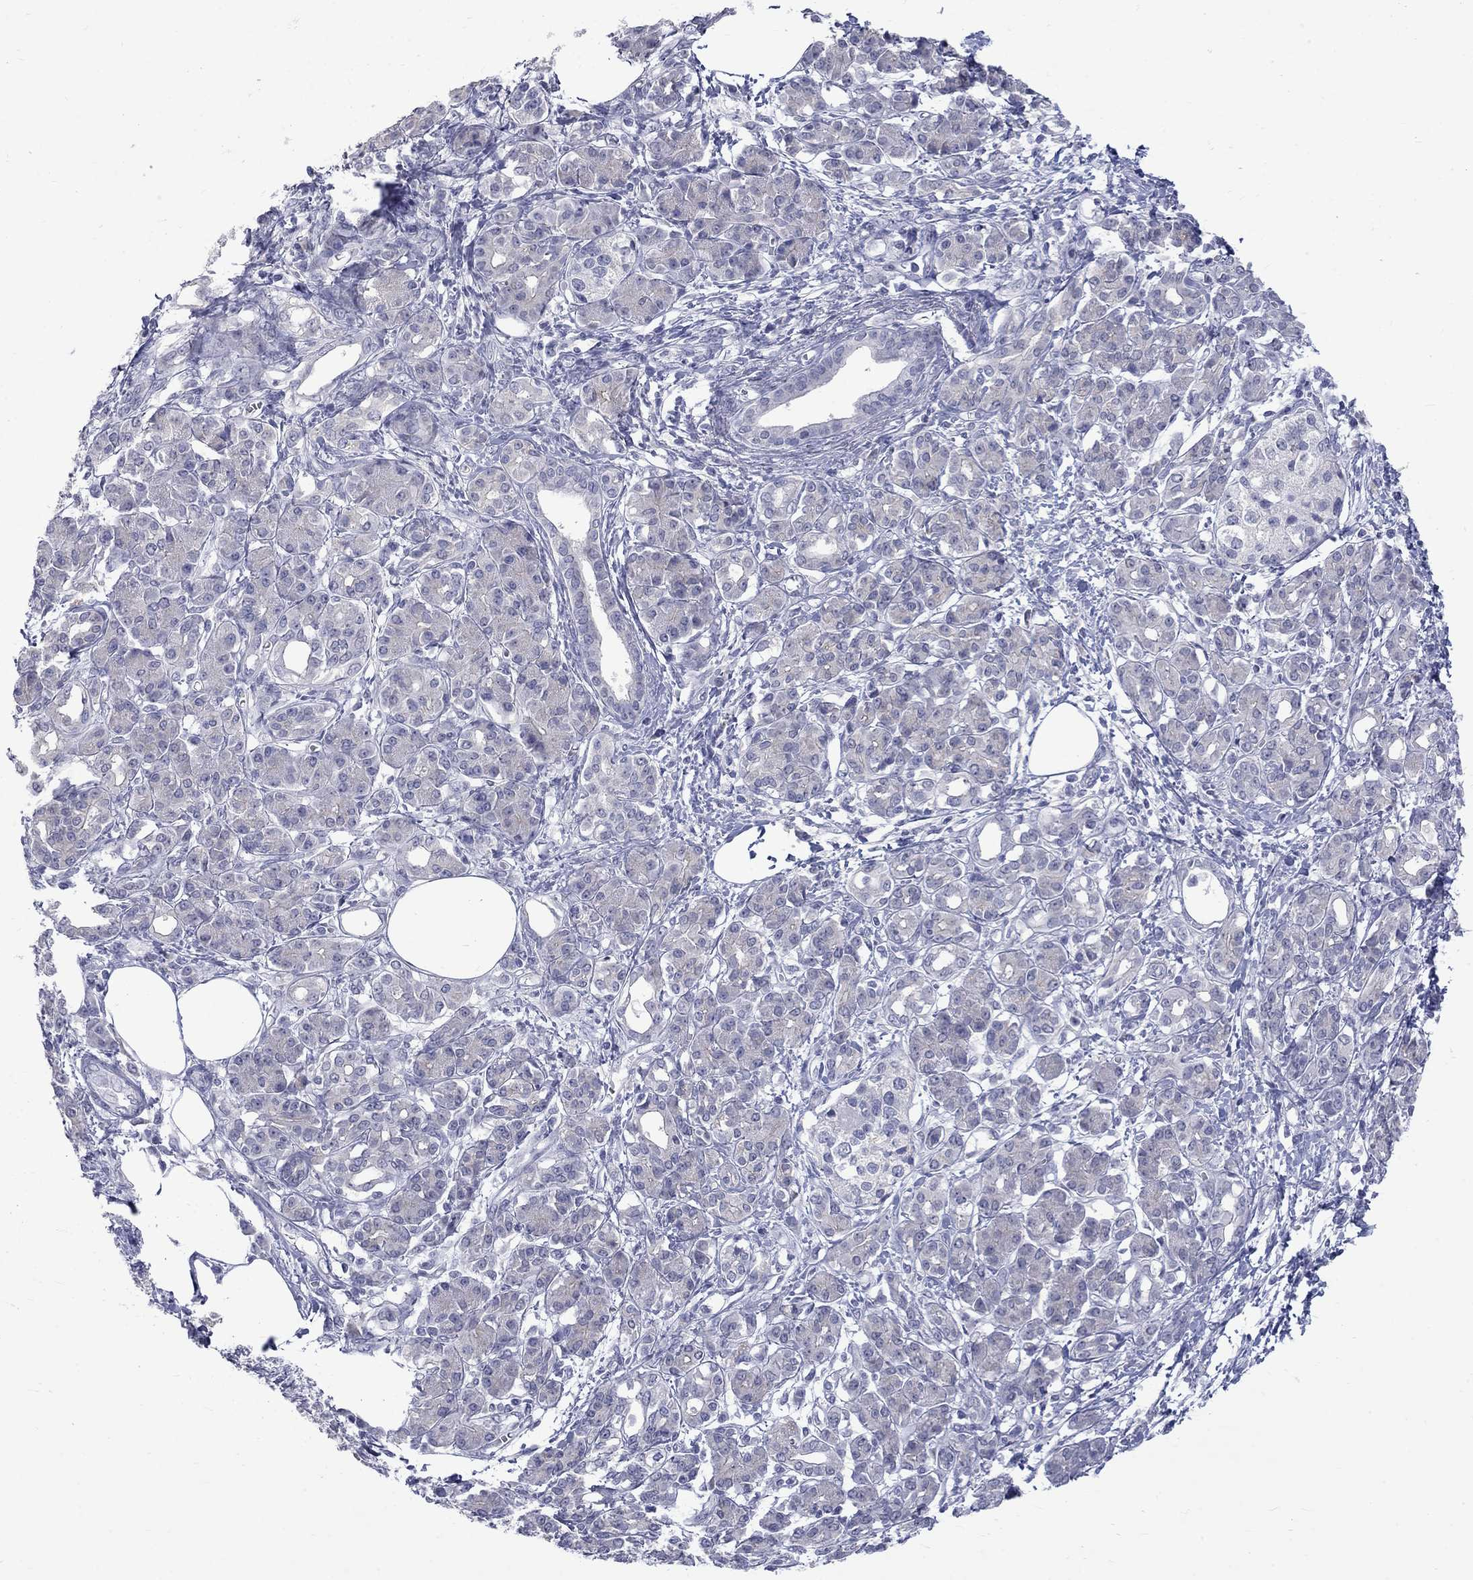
{"staining": {"intensity": "negative", "quantity": "none", "location": "none"}, "tissue": "pancreatic cancer", "cell_type": "Tumor cells", "image_type": "cancer", "snomed": [{"axis": "morphology", "description": "Adenocarcinoma, NOS"}, {"axis": "topography", "description": "Pancreas"}], "caption": "Immunohistochemistry image of human adenocarcinoma (pancreatic) stained for a protein (brown), which exhibits no expression in tumor cells. Nuclei are stained in blue.", "gene": "CTNND2", "patient": {"sex": "female", "age": 73}}